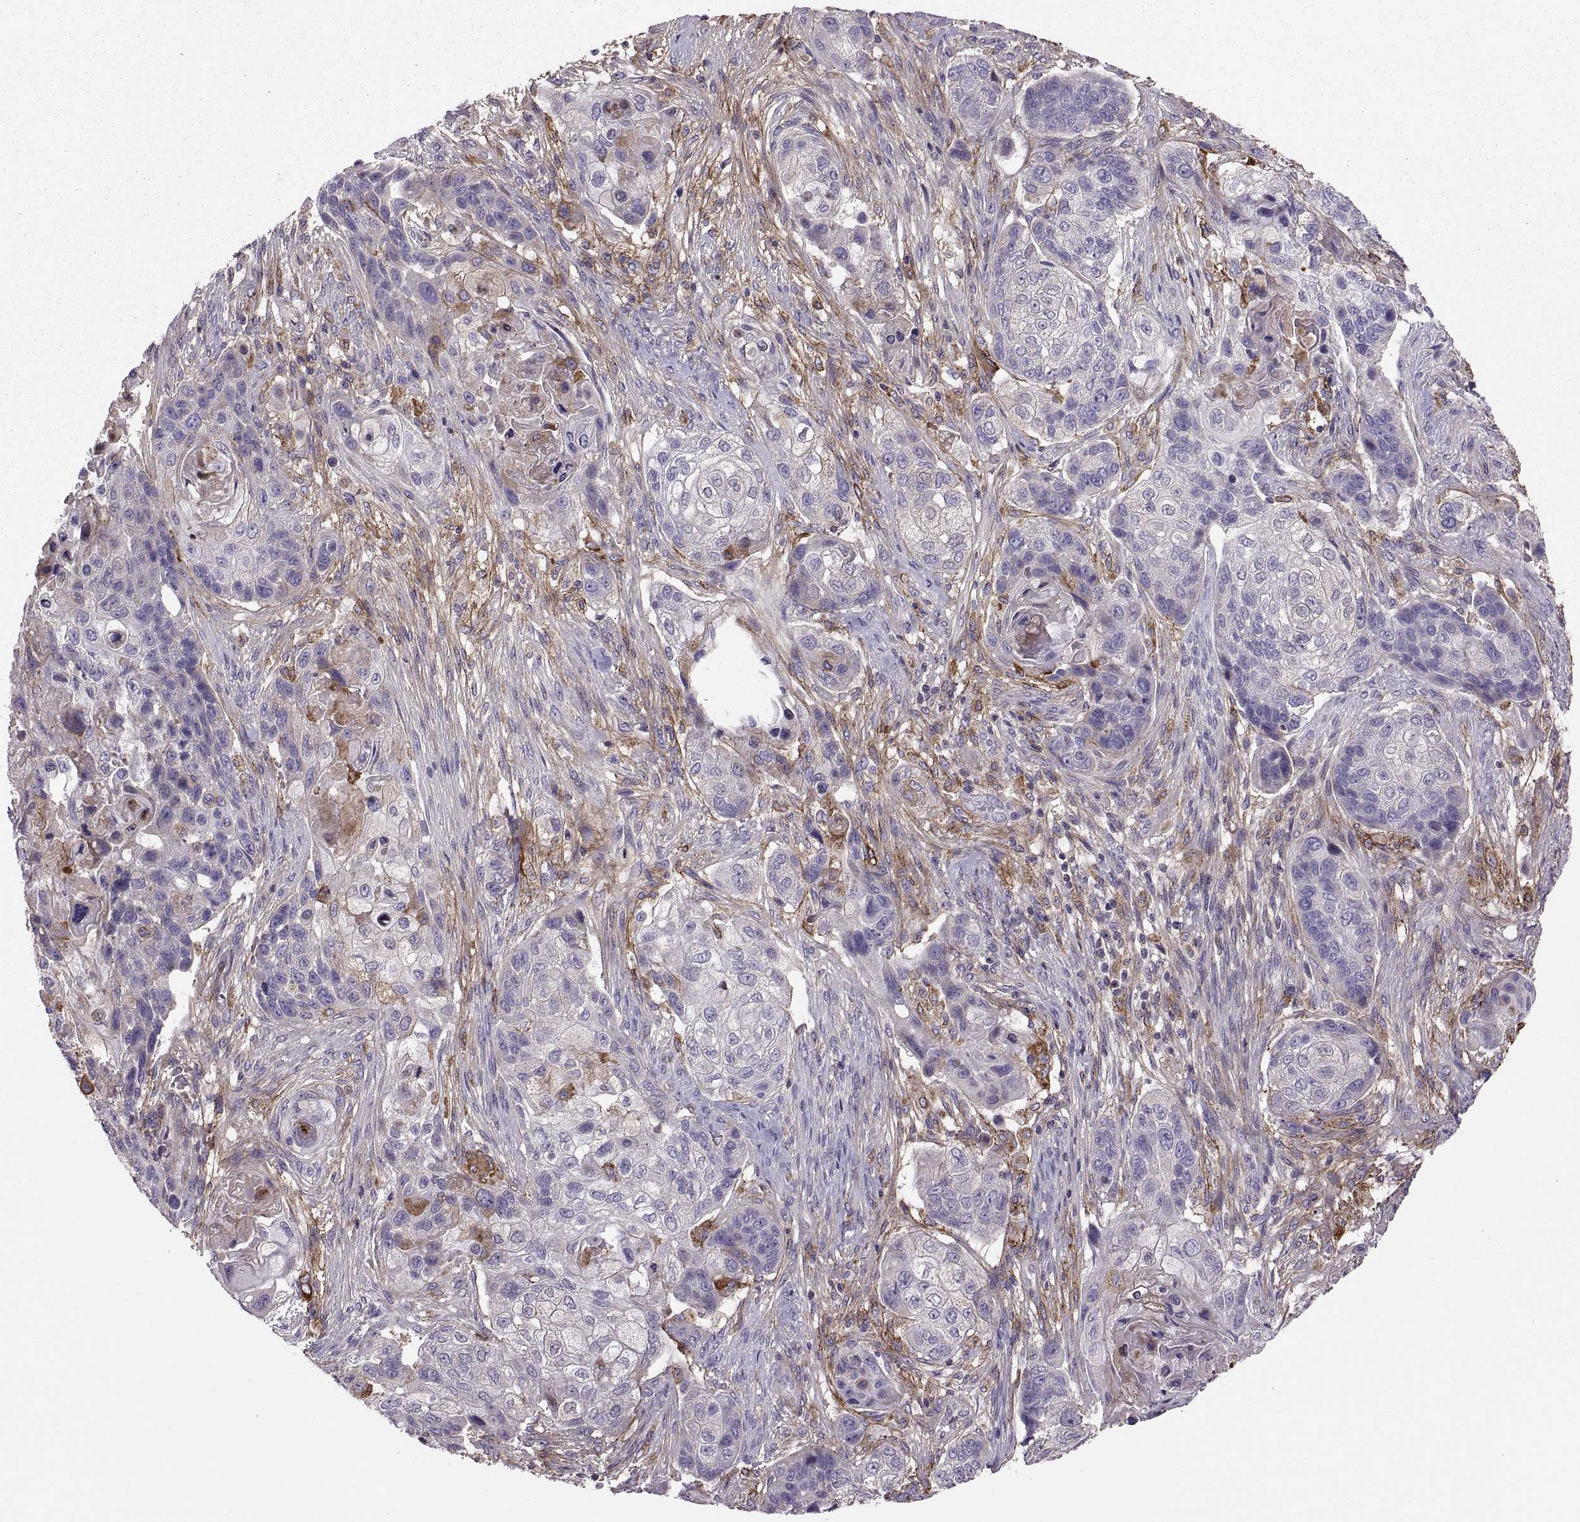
{"staining": {"intensity": "moderate", "quantity": "<25%", "location": "cytoplasmic/membranous"}, "tissue": "lung cancer", "cell_type": "Tumor cells", "image_type": "cancer", "snomed": [{"axis": "morphology", "description": "Squamous cell carcinoma, NOS"}, {"axis": "topography", "description": "Lung"}], "caption": "An image of lung squamous cell carcinoma stained for a protein shows moderate cytoplasmic/membranous brown staining in tumor cells.", "gene": "EMILIN2", "patient": {"sex": "male", "age": 69}}